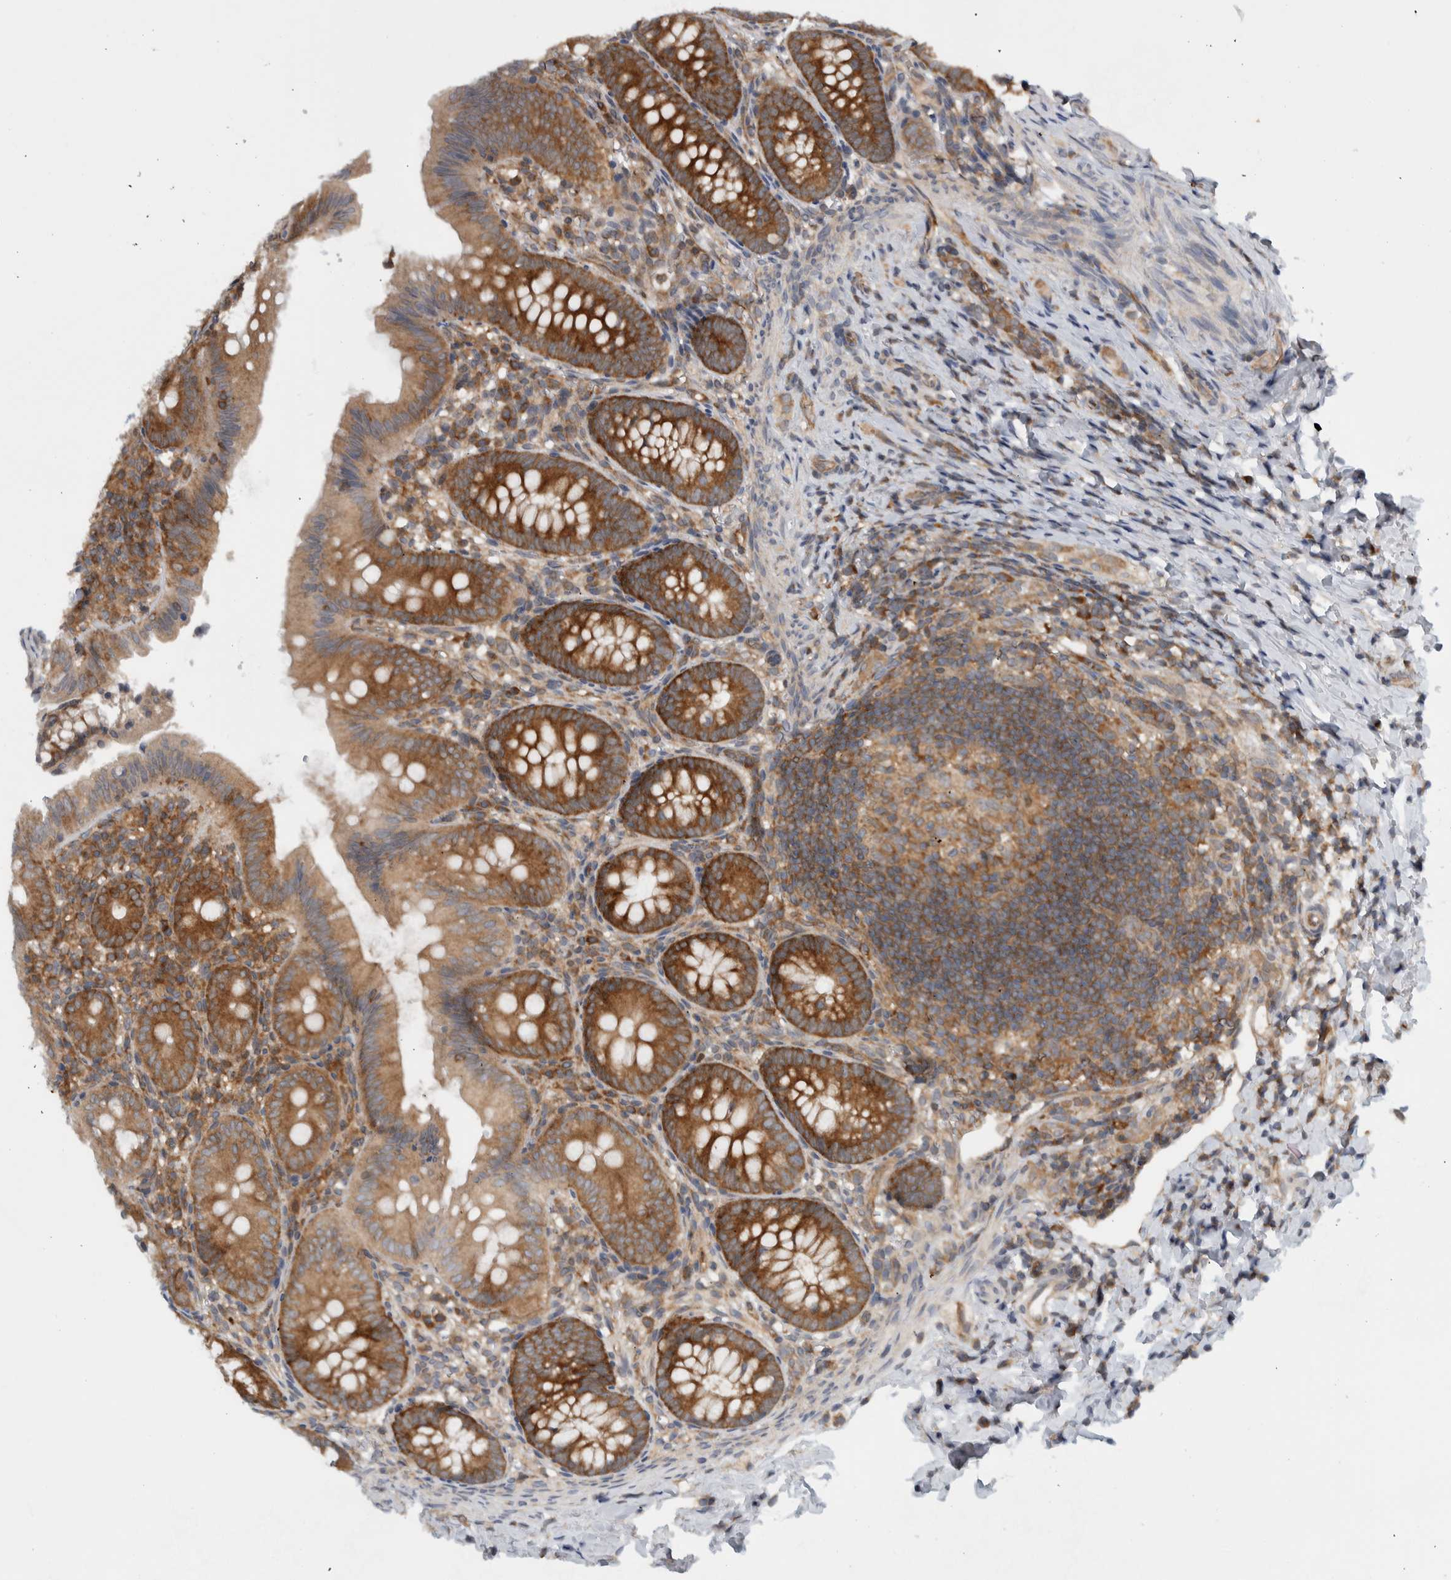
{"staining": {"intensity": "strong", "quantity": ">75%", "location": "cytoplasmic/membranous"}, "tissue": "appendix", "cell_type": "Glandular cells", "image_type": "normal", "snomed": [{"axis": "morphology", "description": "Normal tissue, NOS"}, {"axis": "topography", "description": "Appendix"}], "caption": "A brown stain highlights strong cytoplasmic/membranous staining of a protein in glandular cells of benign human appendix. Nuclei are stained in blue.", "gene": "CCDC43", "patient": {"sex": "male", "age": 1}}